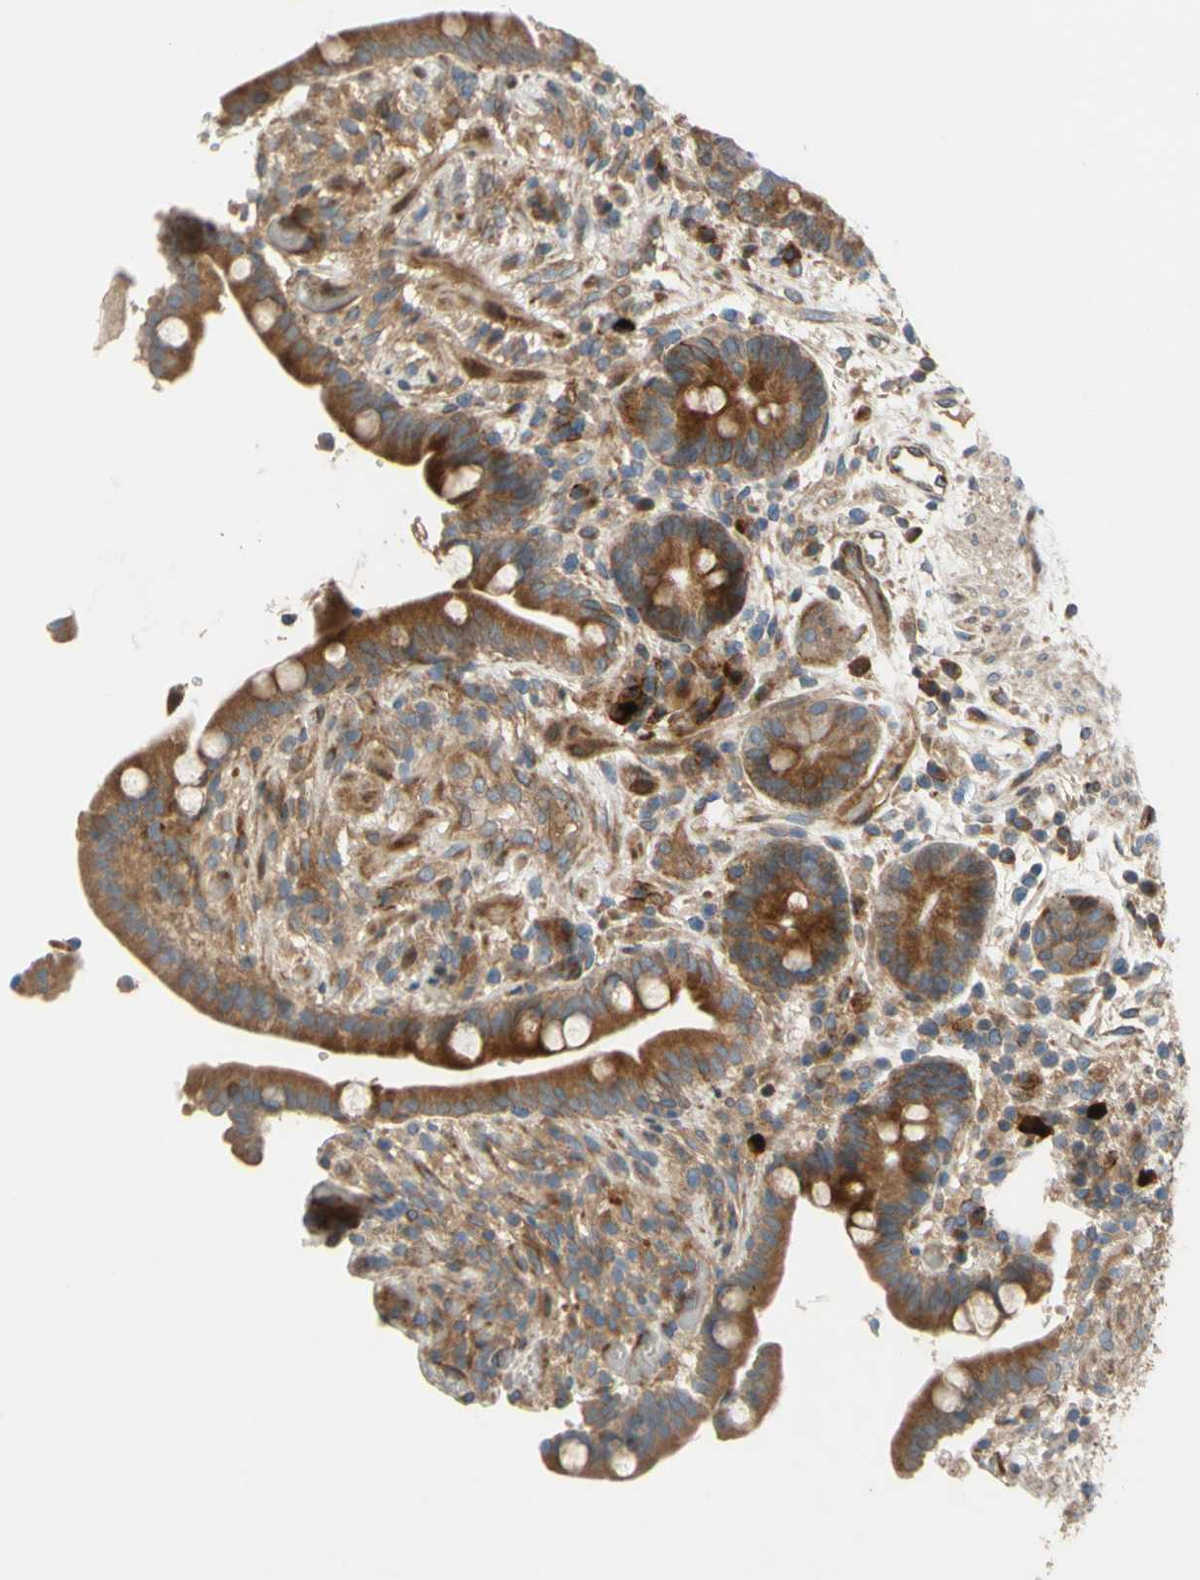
{"staining": {"intensity": "moderate", "quantity": ">75%", "location": "cytoplasmic/membranous"}, "tissue": "colon", "cell_type": "Endothelial cells", "image_type": "normal", "snomed": [{"axis": "morphology", "description": "Normal tissue, NOS"}, {"axis": "topography", "description": "Colon"}], "caption": "Human colon stained for a protein (brown) demonstrates moderate cytoplasmic/membranous positive positivity in about >75% of endothelial cells.", "gene": "SPTLC1", "patient": {"sex": "male", "age": 73}}